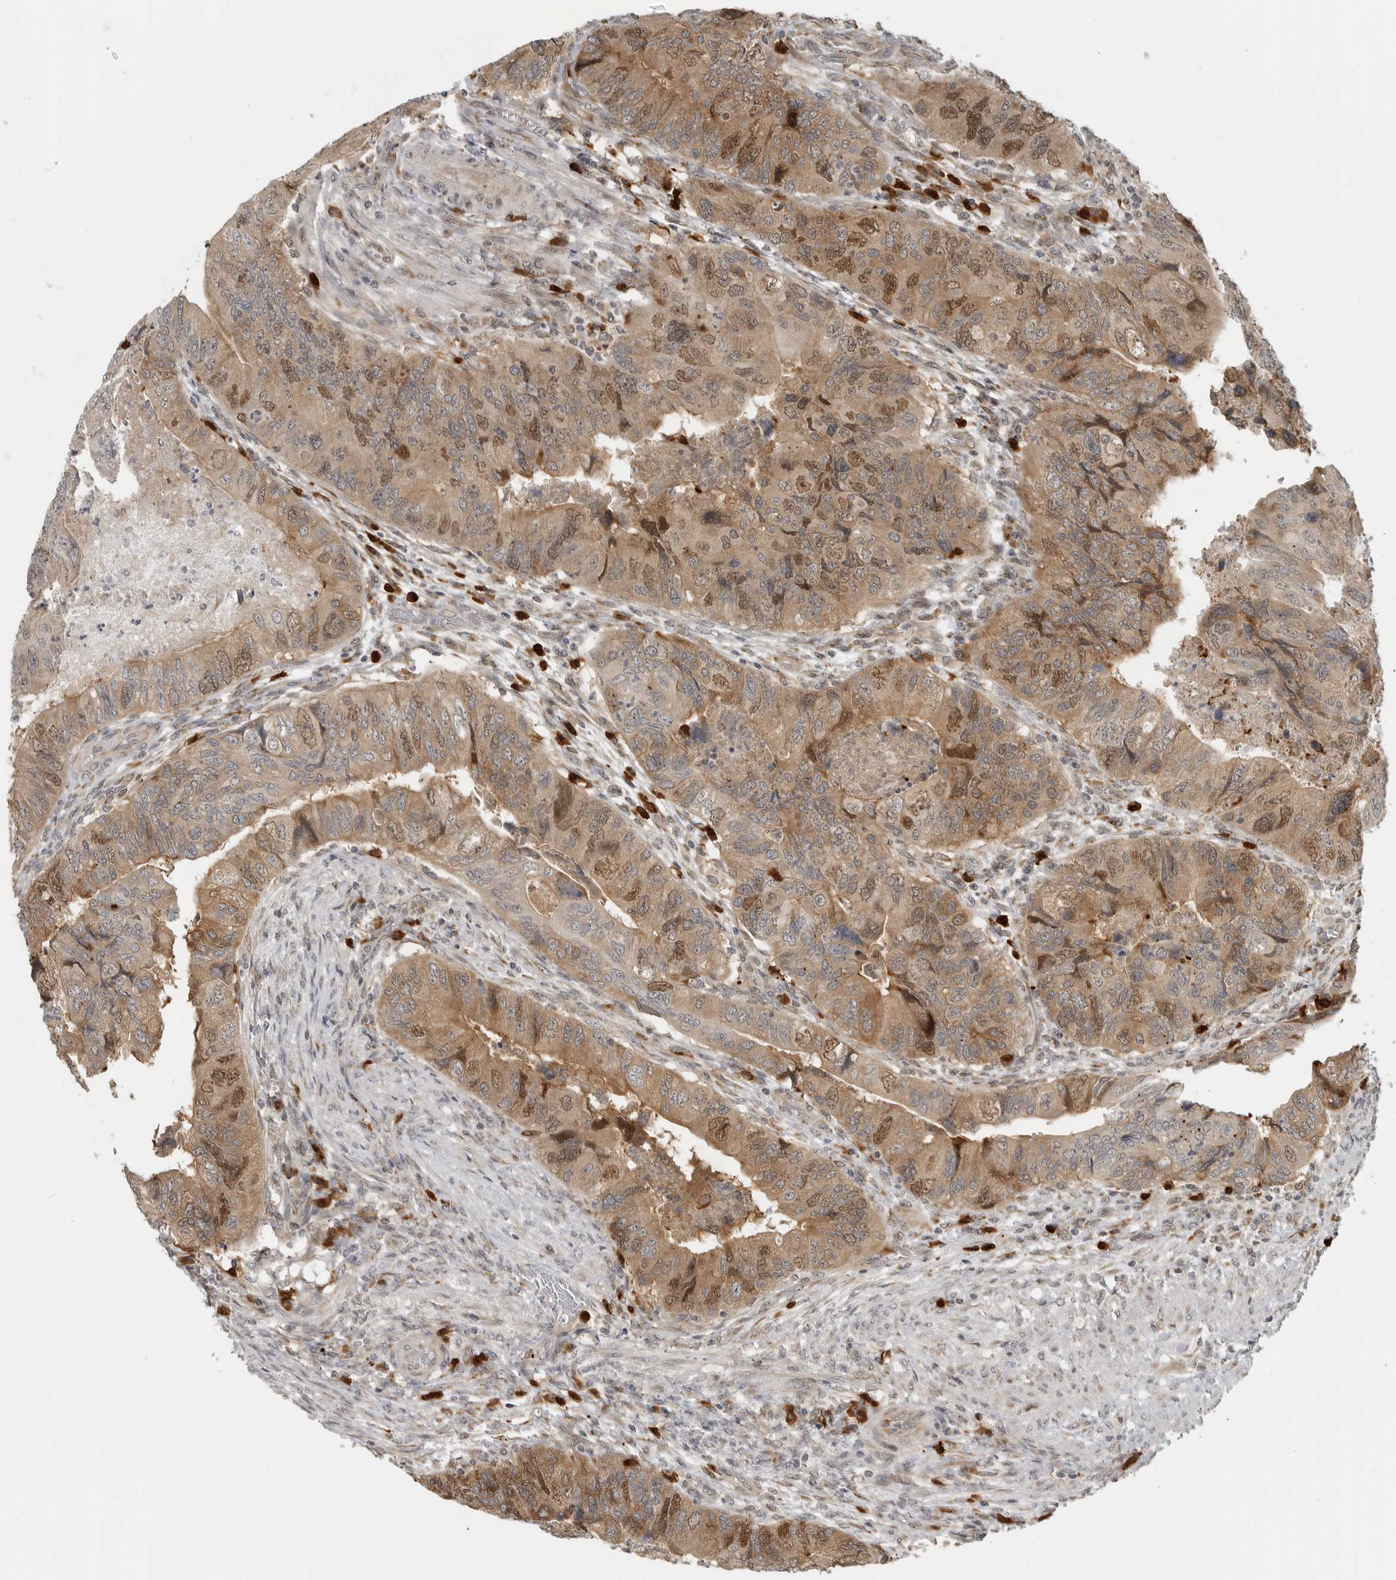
{"staining": {"intensity": "moderate", "quantity": ">75%", "location": "cytoplasmic/membranous,nuclear"}, "tissue": "colorectal cancer", "cell_type": "Tumor cells", "image_type": "cancer", "snomed": [{"axis": "morphology", "description": "Adenocarcinoma, NOS"}, {"axis": "topography", "description": "Rectum"}], "caption": "The photomicrograph shows immunohistochemical staining of colorectal cancer. There is moderate cytoplasmic/membranous and nuclear expression is appreciated in approximately >75% of tumor cells.", "gene": "CEP295NL", "patient": {"sex": "male", "age": 63}}